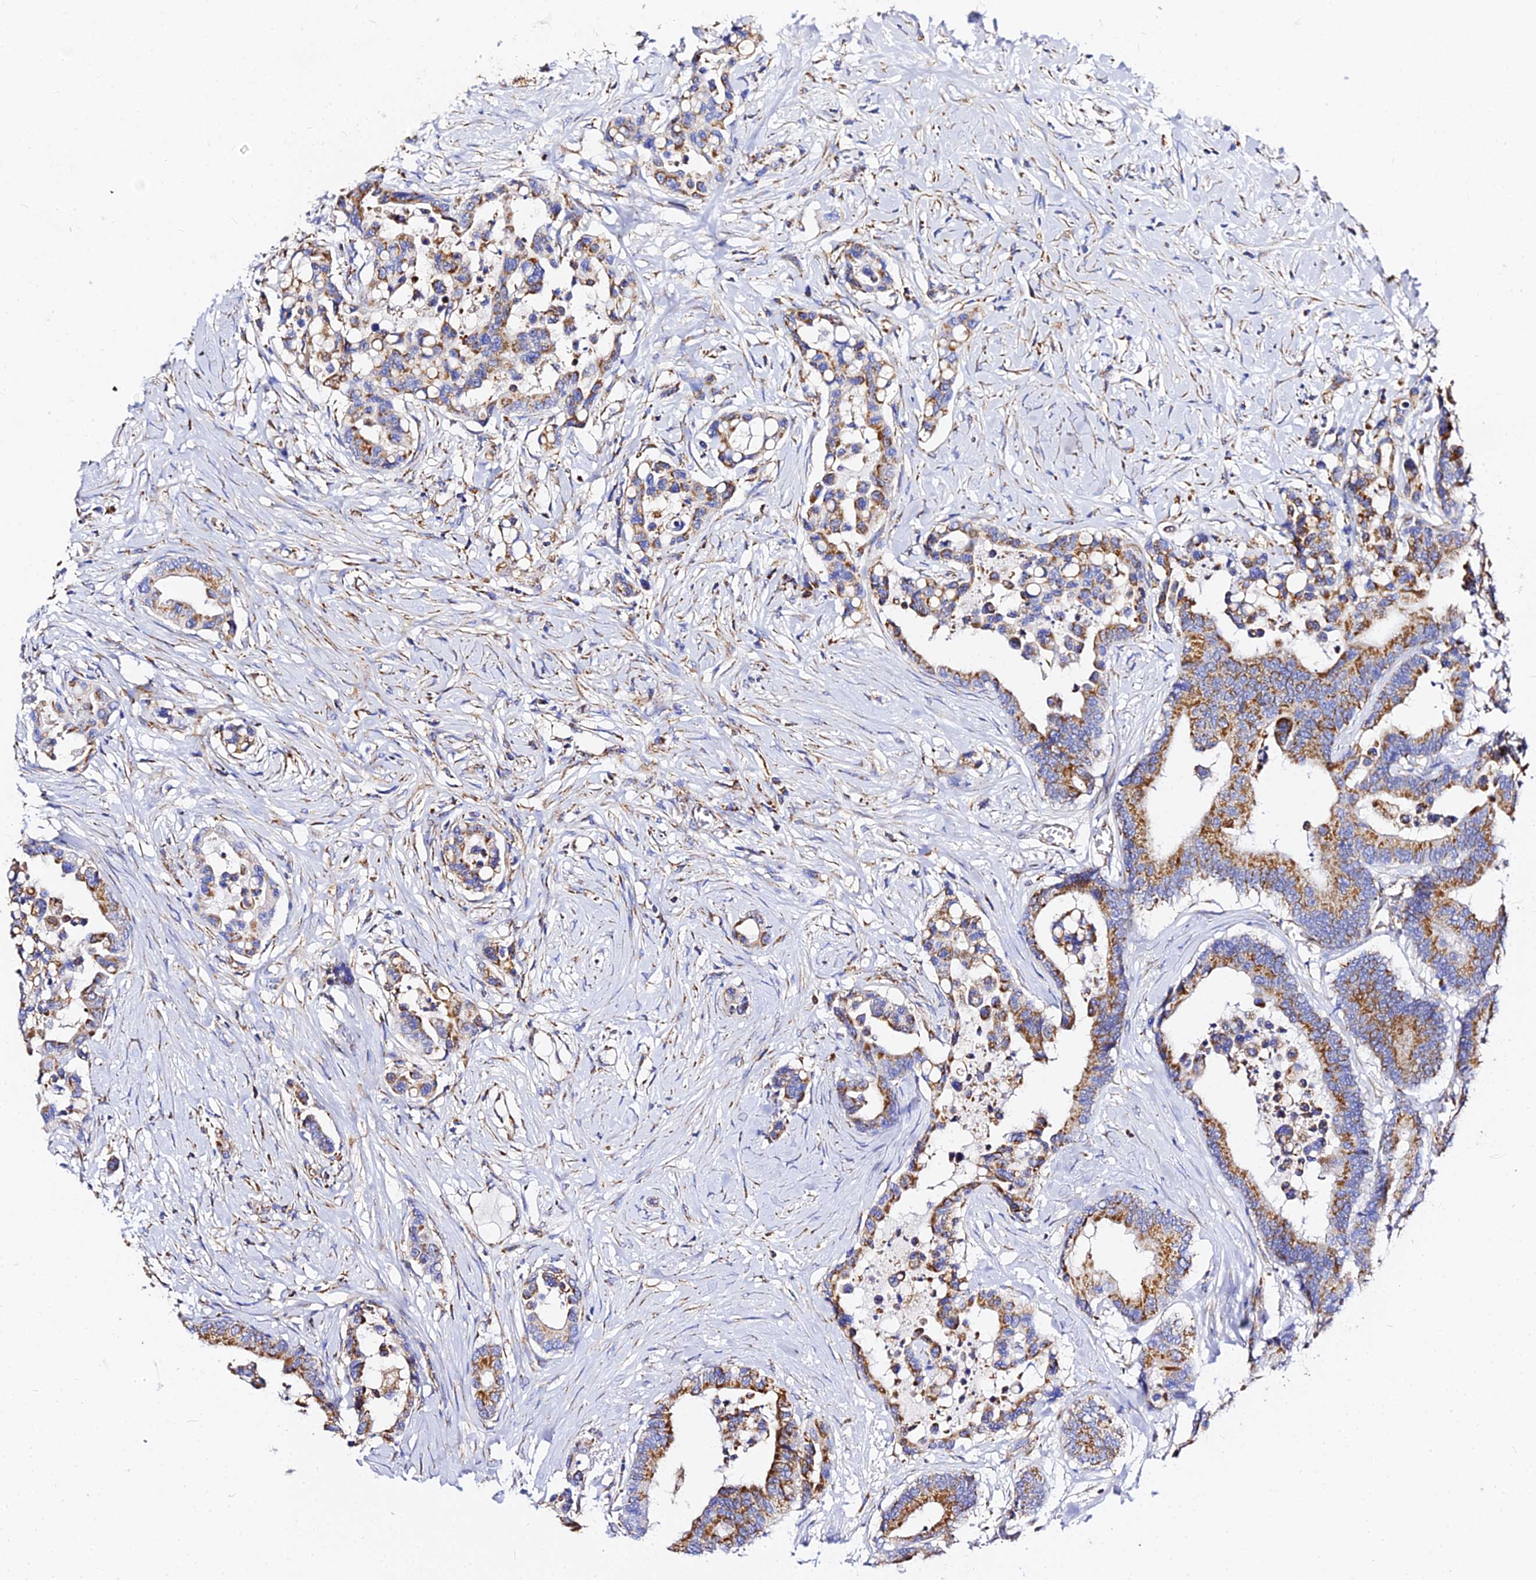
{"staining": {"intensity": "moderate", "quantity": ">75%", "location": "cytoplasmic/membranous"}, "tissue": "colorectal cancer", "cell_type": "Tumor cells", "image_type": "cancer", "snomed": [{"axis": "morphology", "description": "Normal tissue, NOS"}, {"axis": "morphology", "description": "Adenocarcinoma, NOS"}, {"axis": "topography", "description": "Colon"}], "caption": "Immunohistochemical staining of colorectal adenocarcinoma reveals medium levels of moderate cytoplasmic/membranous protein staining in approximately >75% of tumor cells.", "gene": "ZNF573", "patient": {"sex": "male", "age": 82}}